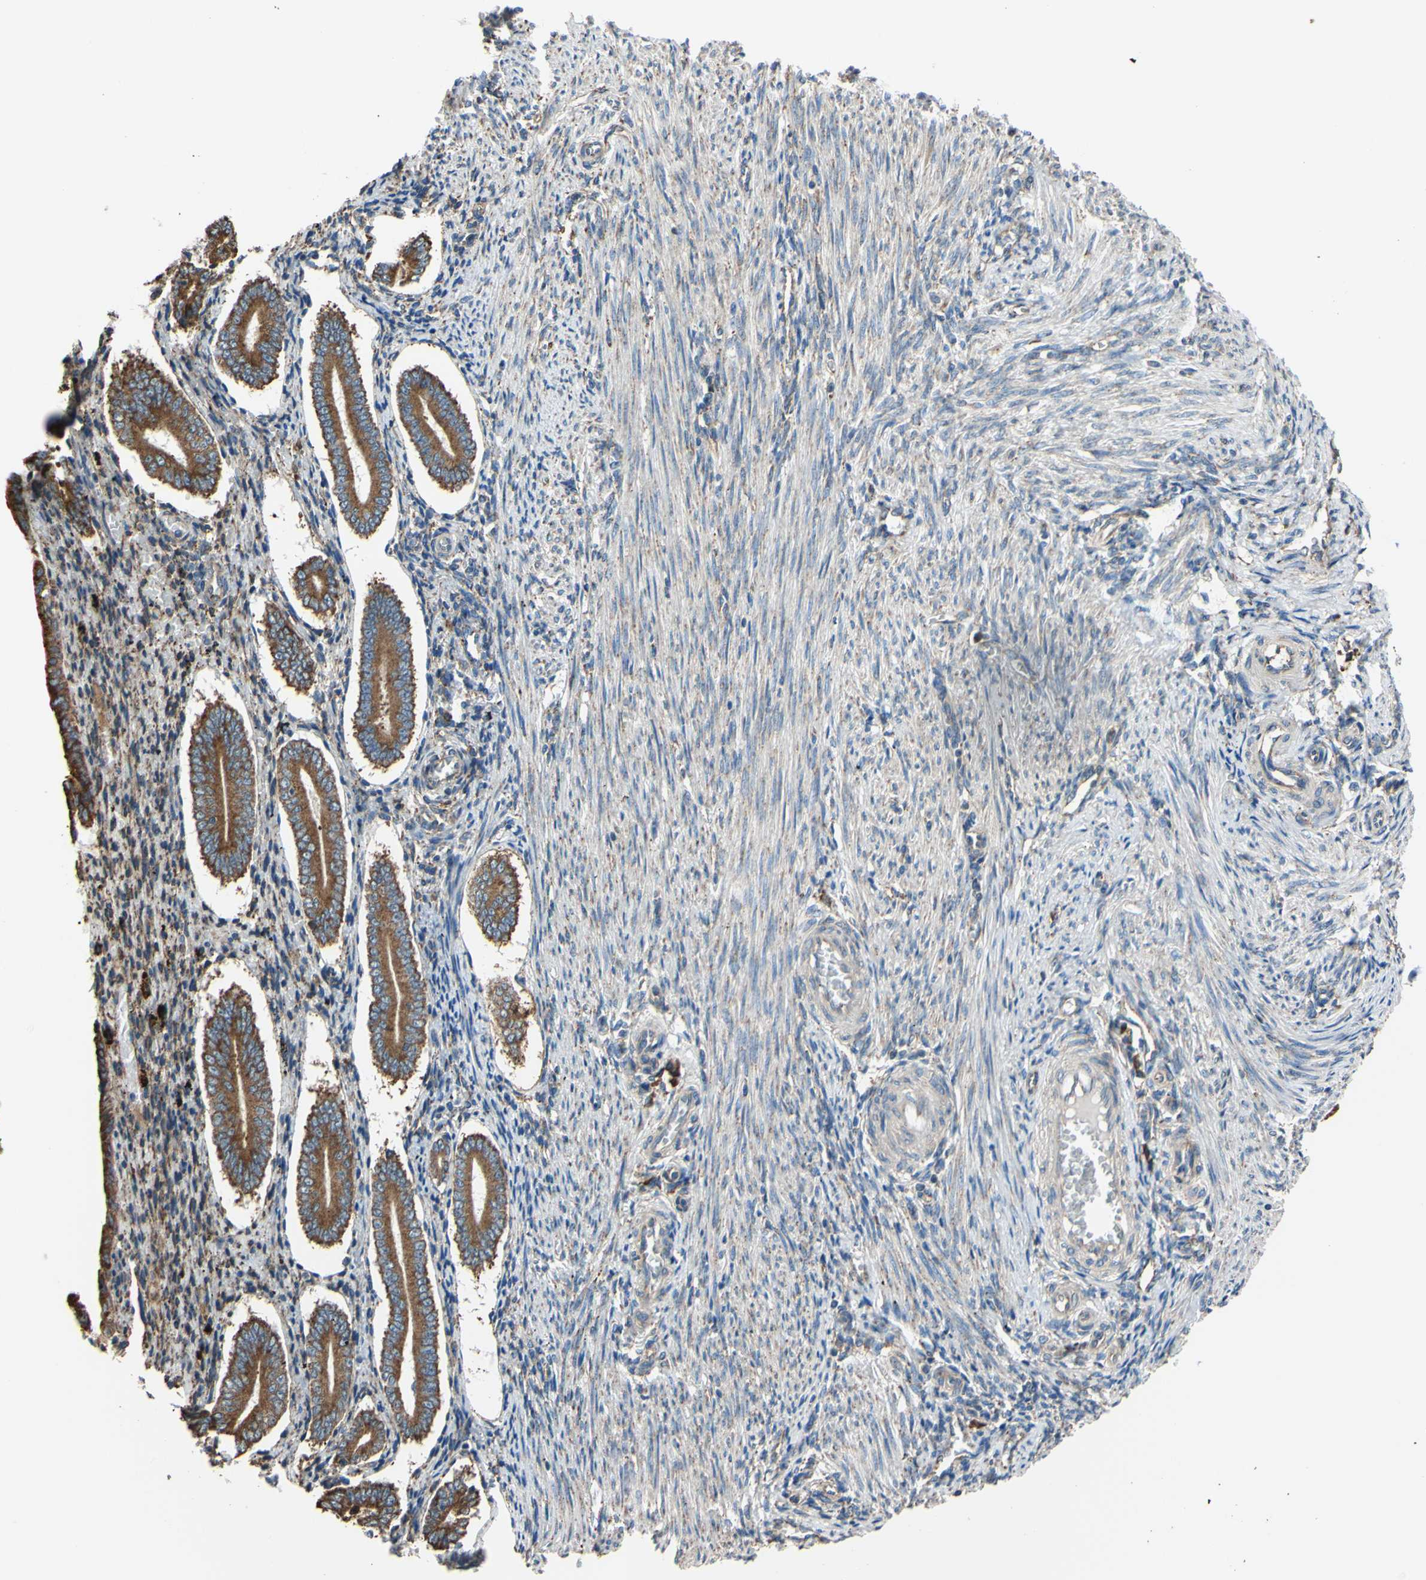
{"staining": {"intensity": "weak", "quantity": "25%-75%", "location": "cytoplasmic/membranous"}, "tissue": "endometrium", "cell_type": "Cells in endometrial stroma", "image_type": "normal", "snomed": [{"axis": "morphology", "description": "Normal tissue, NOS"}, {"axis": "topography", "description": "Endometrium"}], "caption": "Immunohistochemistry (DAB) staining of normal endometrium demonstrates weak cytoplasmic/membranous protein staining in about 25%-75% of cells in endometrial stroma.", "gene": "BMF", "patient": {"sex": "female", "age": 42}}